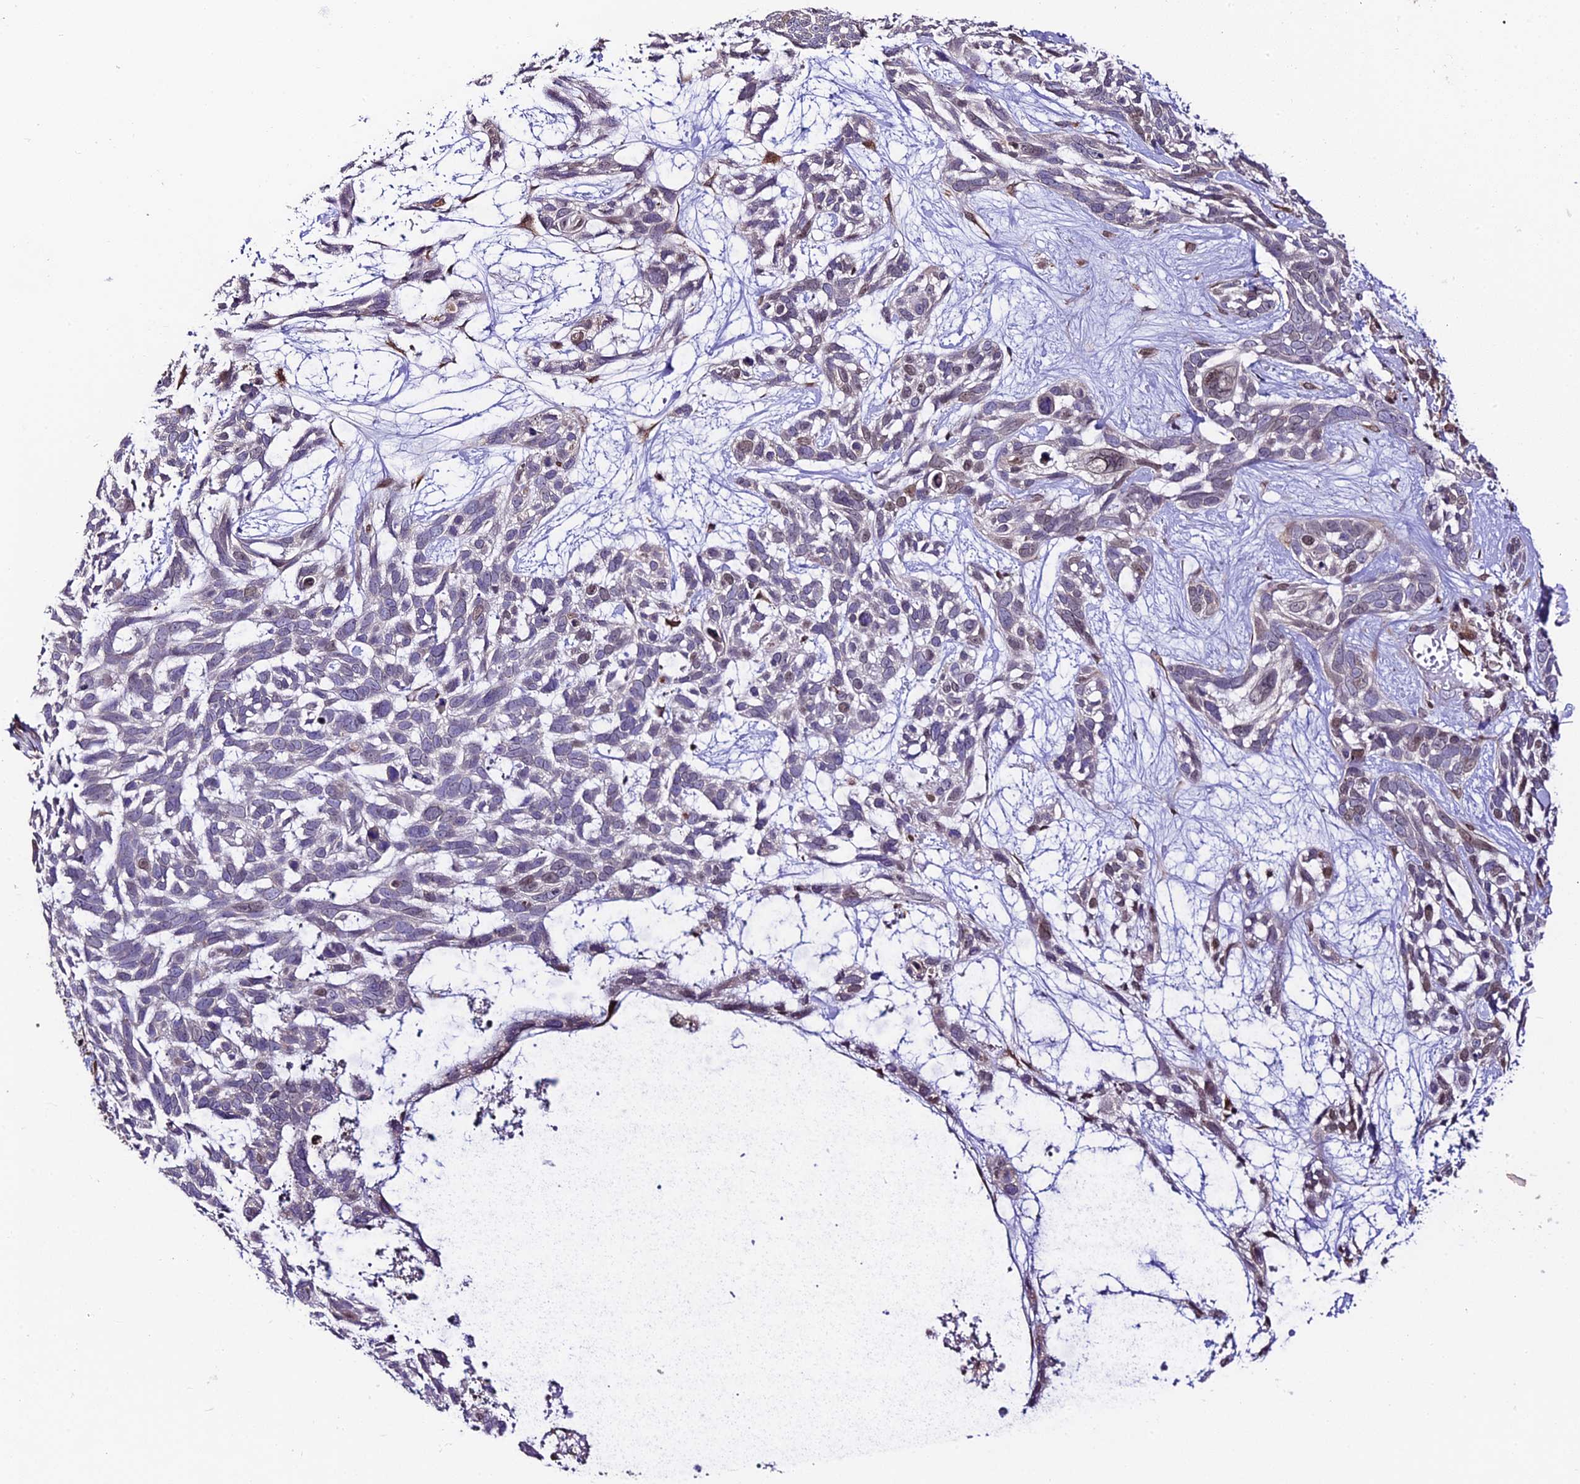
{"staining": {"intensity": "moderate", "quantity": "<25%", "location": "nuclear"}, "tissue": "skin cancer", "cell_type": "Tumor cells", "image_type": "cancer", "snomed": [{"axis": "morphology", "description": "Basal cell carcinoma"}, {"axis": "topography", "description": "Skin"}], "caption": "A brown stain labels moderate nuclear positivity of a protein in basal cell carcinoma (skin) tumor cells.", "gene": "TRIM22", "patient": {"sex": "male", "age": 88}}